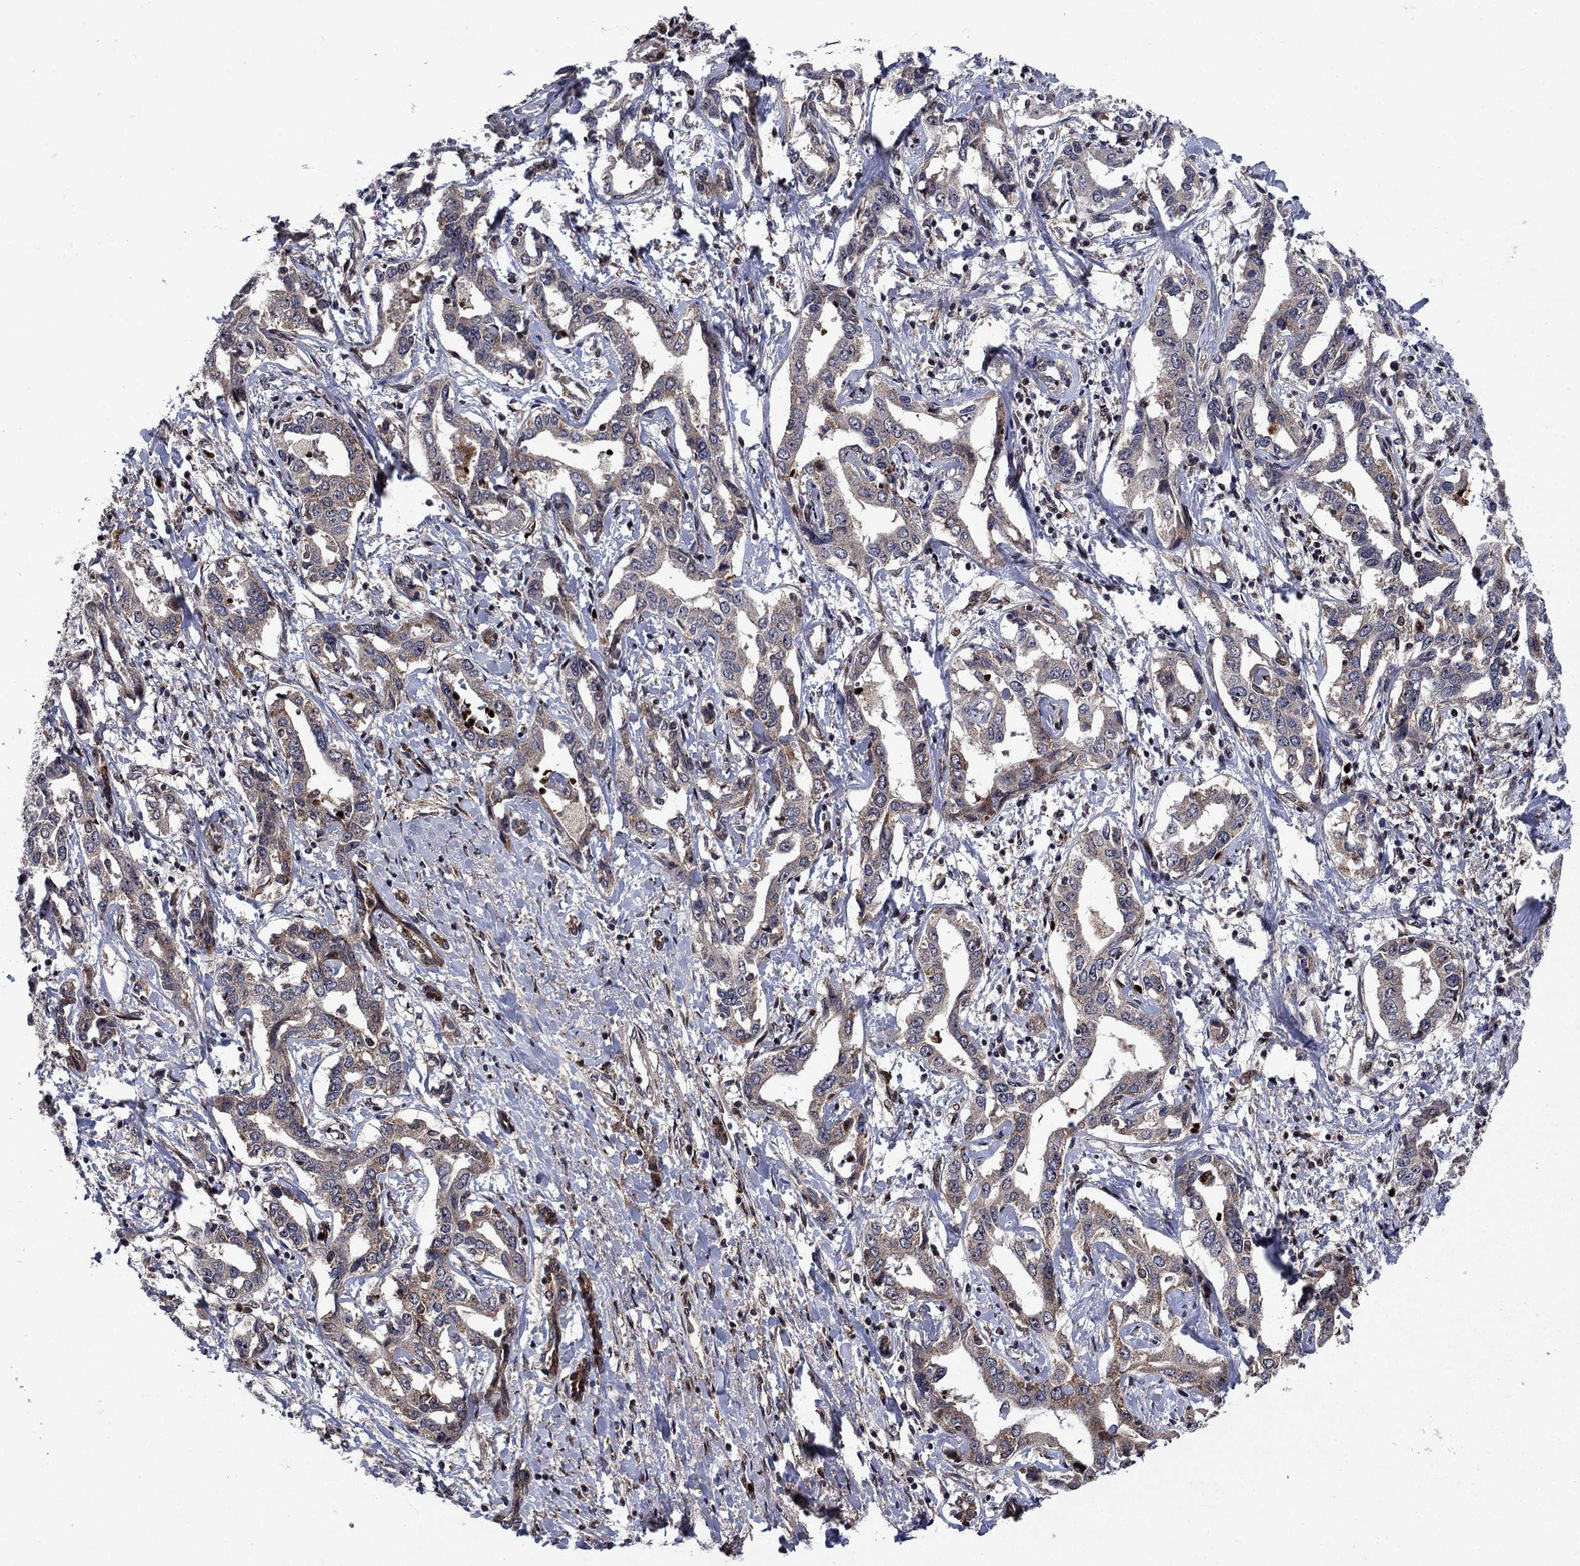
{"staining": {"intensity": "moderate", "quantity": "<25%", "location": "cytoplasmic/membranous"}, "tissue": "liver cancer", "cell_type": "Tumor cells", "image_type": "cancer", "snomed": [{"axis": "morphology", "description": "Cholangiocarcinoma"}, {"axis": "topography", "description": "Liver"}], "caption": "This photomicrograph shows IHC staining of liver cancer, with low moderate cytoplasmic/membranous expression in about <25% of tumor cells.", "gene": "AGTPBP1", "patient": {"sex": "male", "age": 59}}